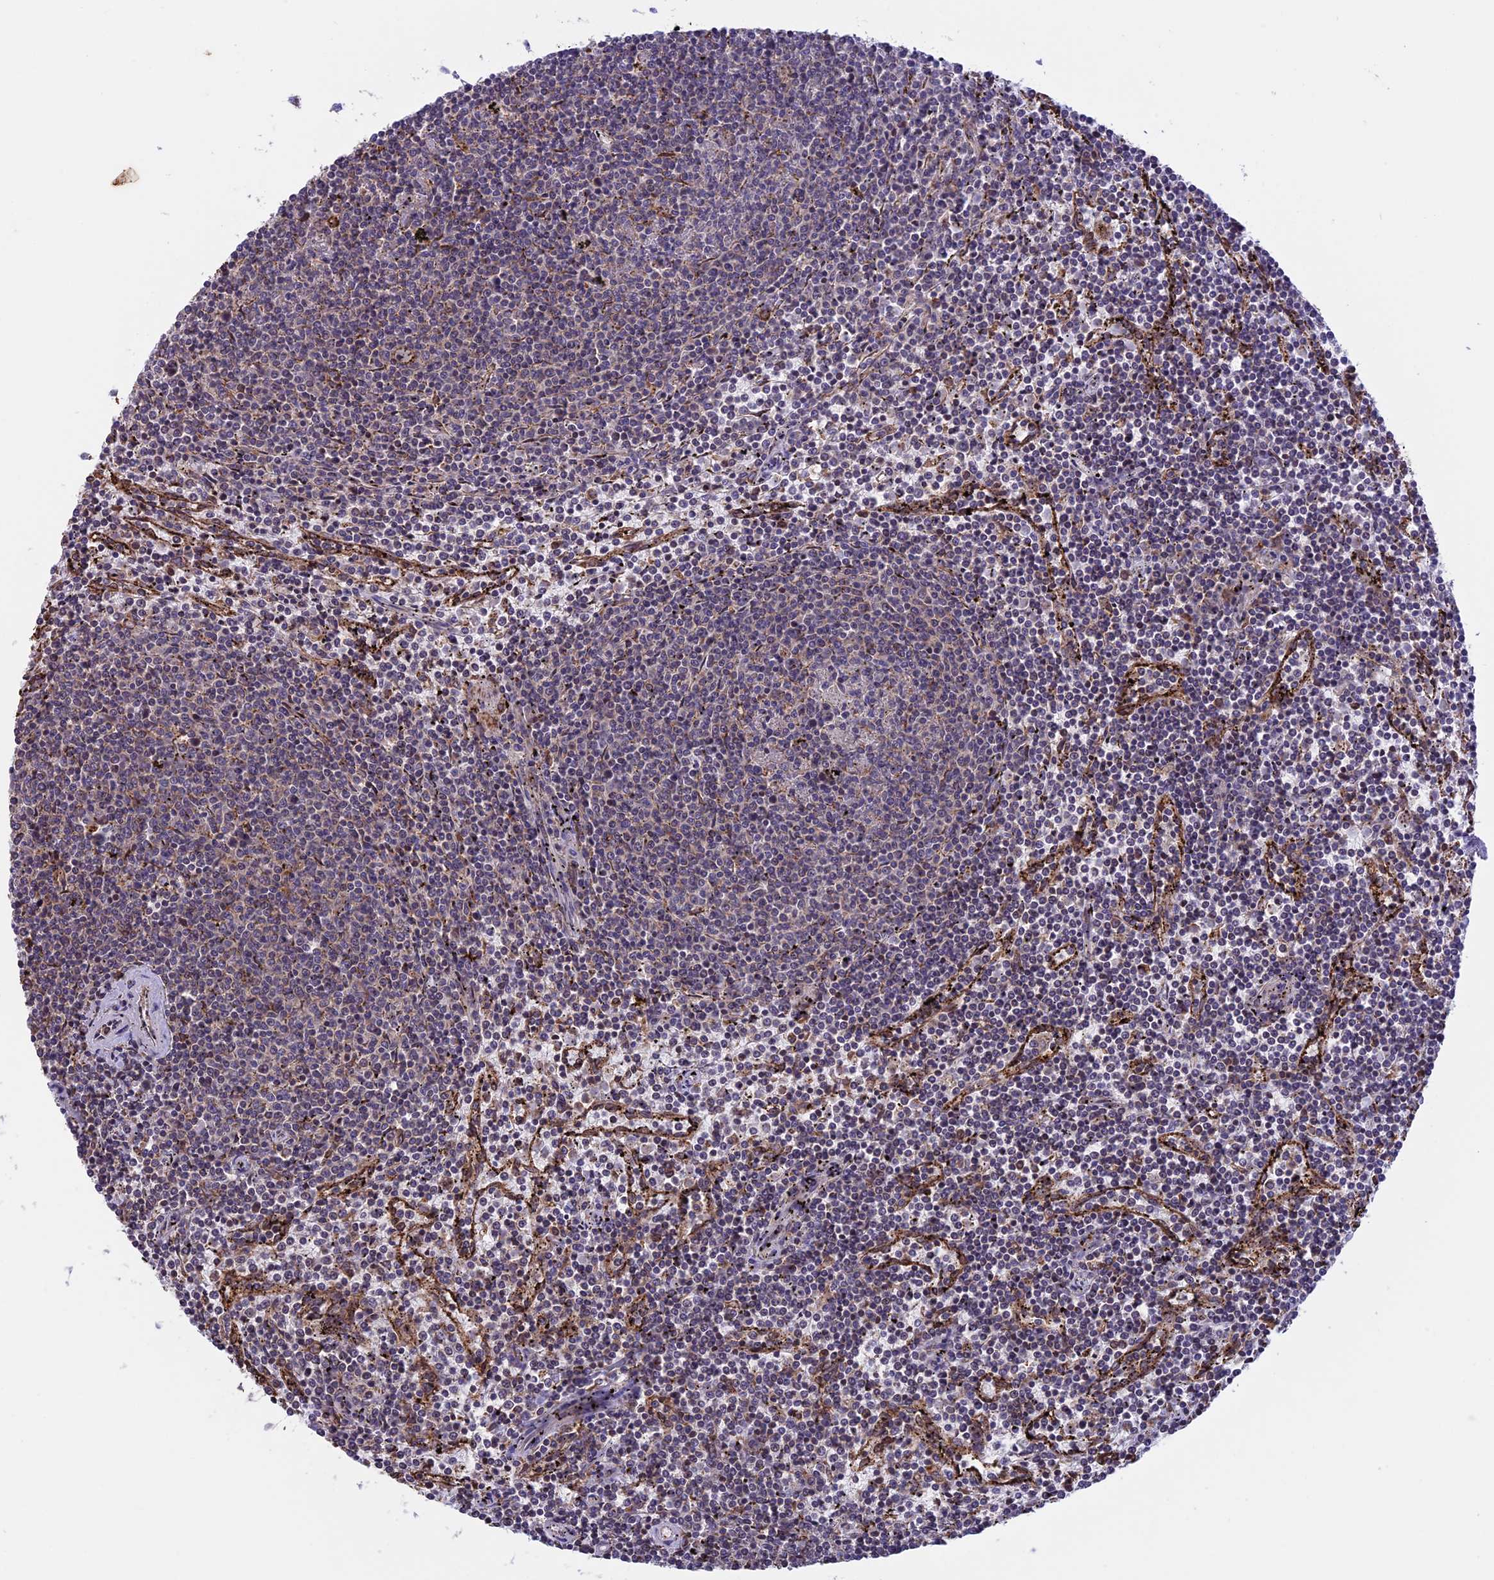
{"staining": {"intensity": "negative", "quantity": "none", "location": "none"}, "tissue": "lymphoma", "cell_type": "Tumor cells", "image_type": "cancer", "snomed": [{"axis": "morphology", "description": "Malignant lymphoma, non-Hodgkin's type, Low grade"}, {"axis": "topography", "description": "Spleen"}], "caption": "A photomicrograph of human malignant lymphoma, non-Hodgkin's type (low-grade) is negative for staining in tumor cells.", "gene": "DMRTA2", "patient": {"sex": "female", "age": 50}}